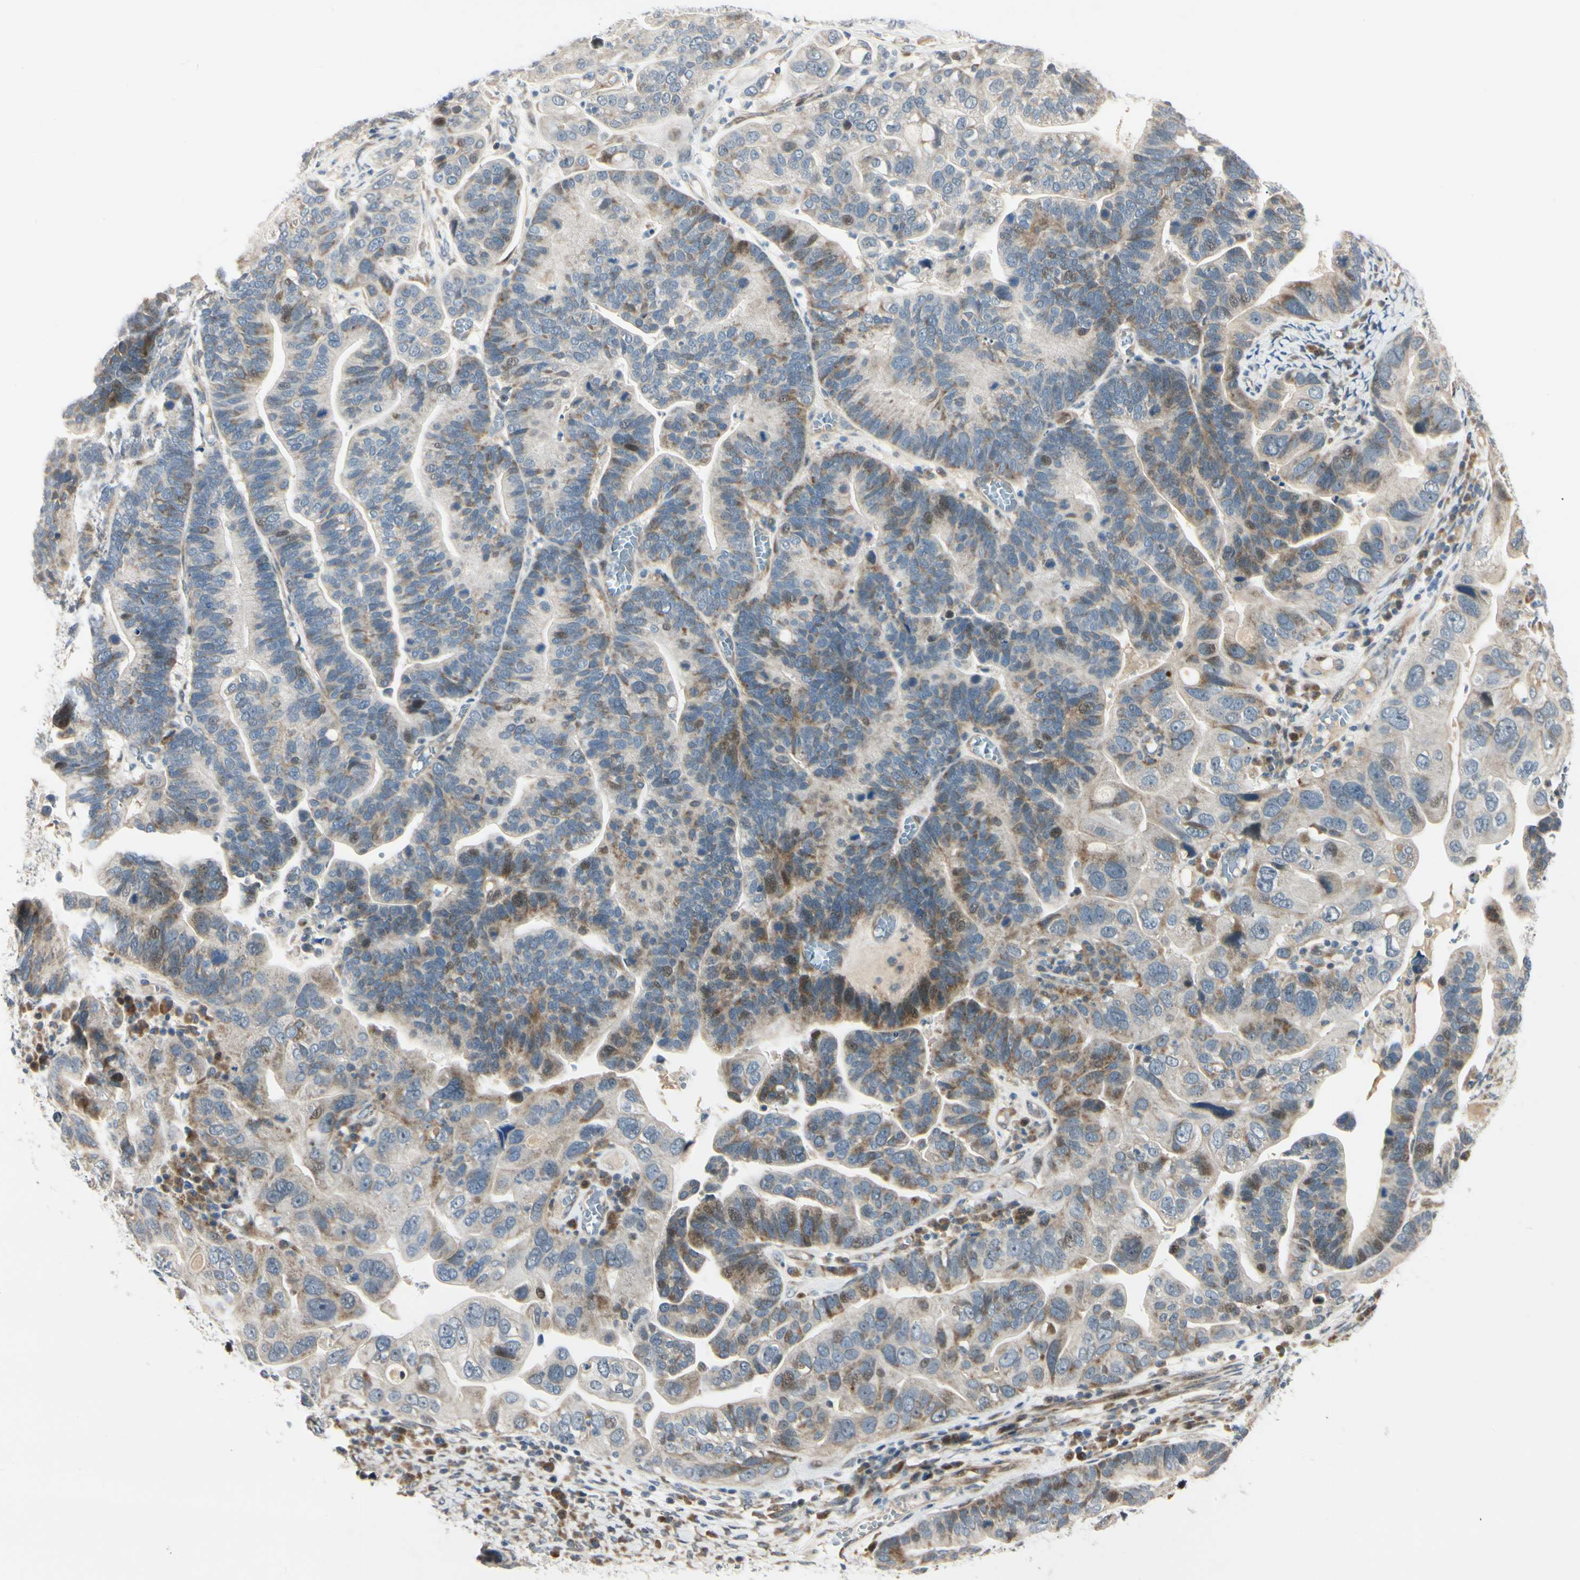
{"staining": {"intensity": "weak", "quantity": "25%-75%", "location": "cytoplasmic/membranous"}, "tissue": "ovarian cancer", "cell_type": "Tumor cells", "image_type": "cancer", "snomed": [{"axis": "morphology", "description": "Cystadenocarcinoma, serous, NOS"}, {"axis": "topography", "description": "Ovary"}], "caption": "Brown immunohistochemical staining in serous cystadenocarcinoma (ovarian) demonstrates weak cytoplasmic/membranous positivity in about 25%-75% of tumor cells. The staining was performed using DAB, with brown indicating positive protein expression. Nuclei are stained blue with hematoxylin.", "gene": "P4HA3", "patient": {"sex": "female", "age": 56}}